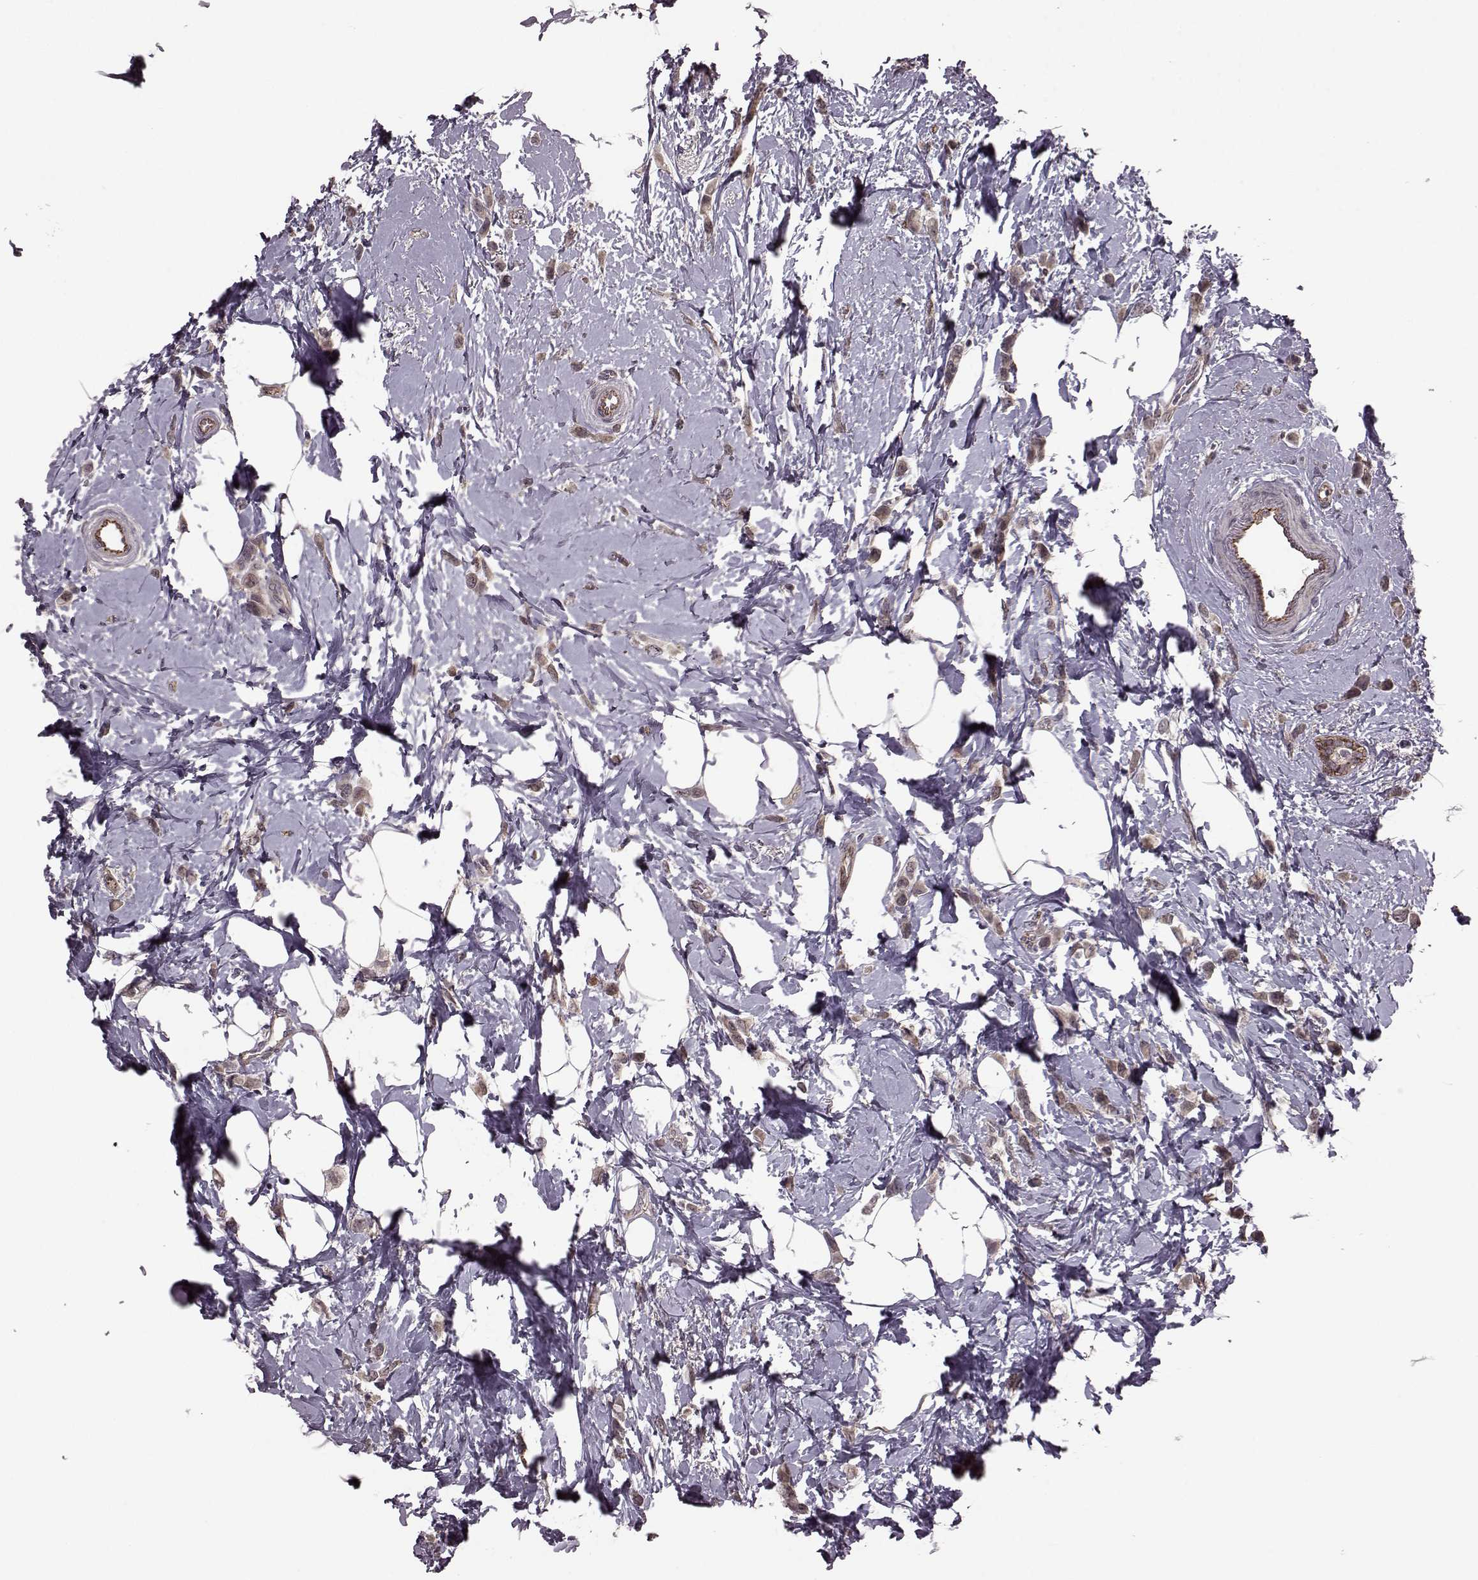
{"staining": {"intensity": "weak", "quantity": ">75%", "location": "cytoplasmic/membranous"}, "tissue": "breast cancer", "cell_type": "Tumor cells", "image_type": "cancer", "snomed": [{"axis": "morphology", "description": "Lobular carcinoma"}, {"axis": "topography", "description": "Breast"}], "caption": "Weak cytoplasmic/membranous protein positivity is present in about >75% of tumor cells in breast cancer.", "gene": "SYNPO", "patient": {"sex": "female", "age": 66}}